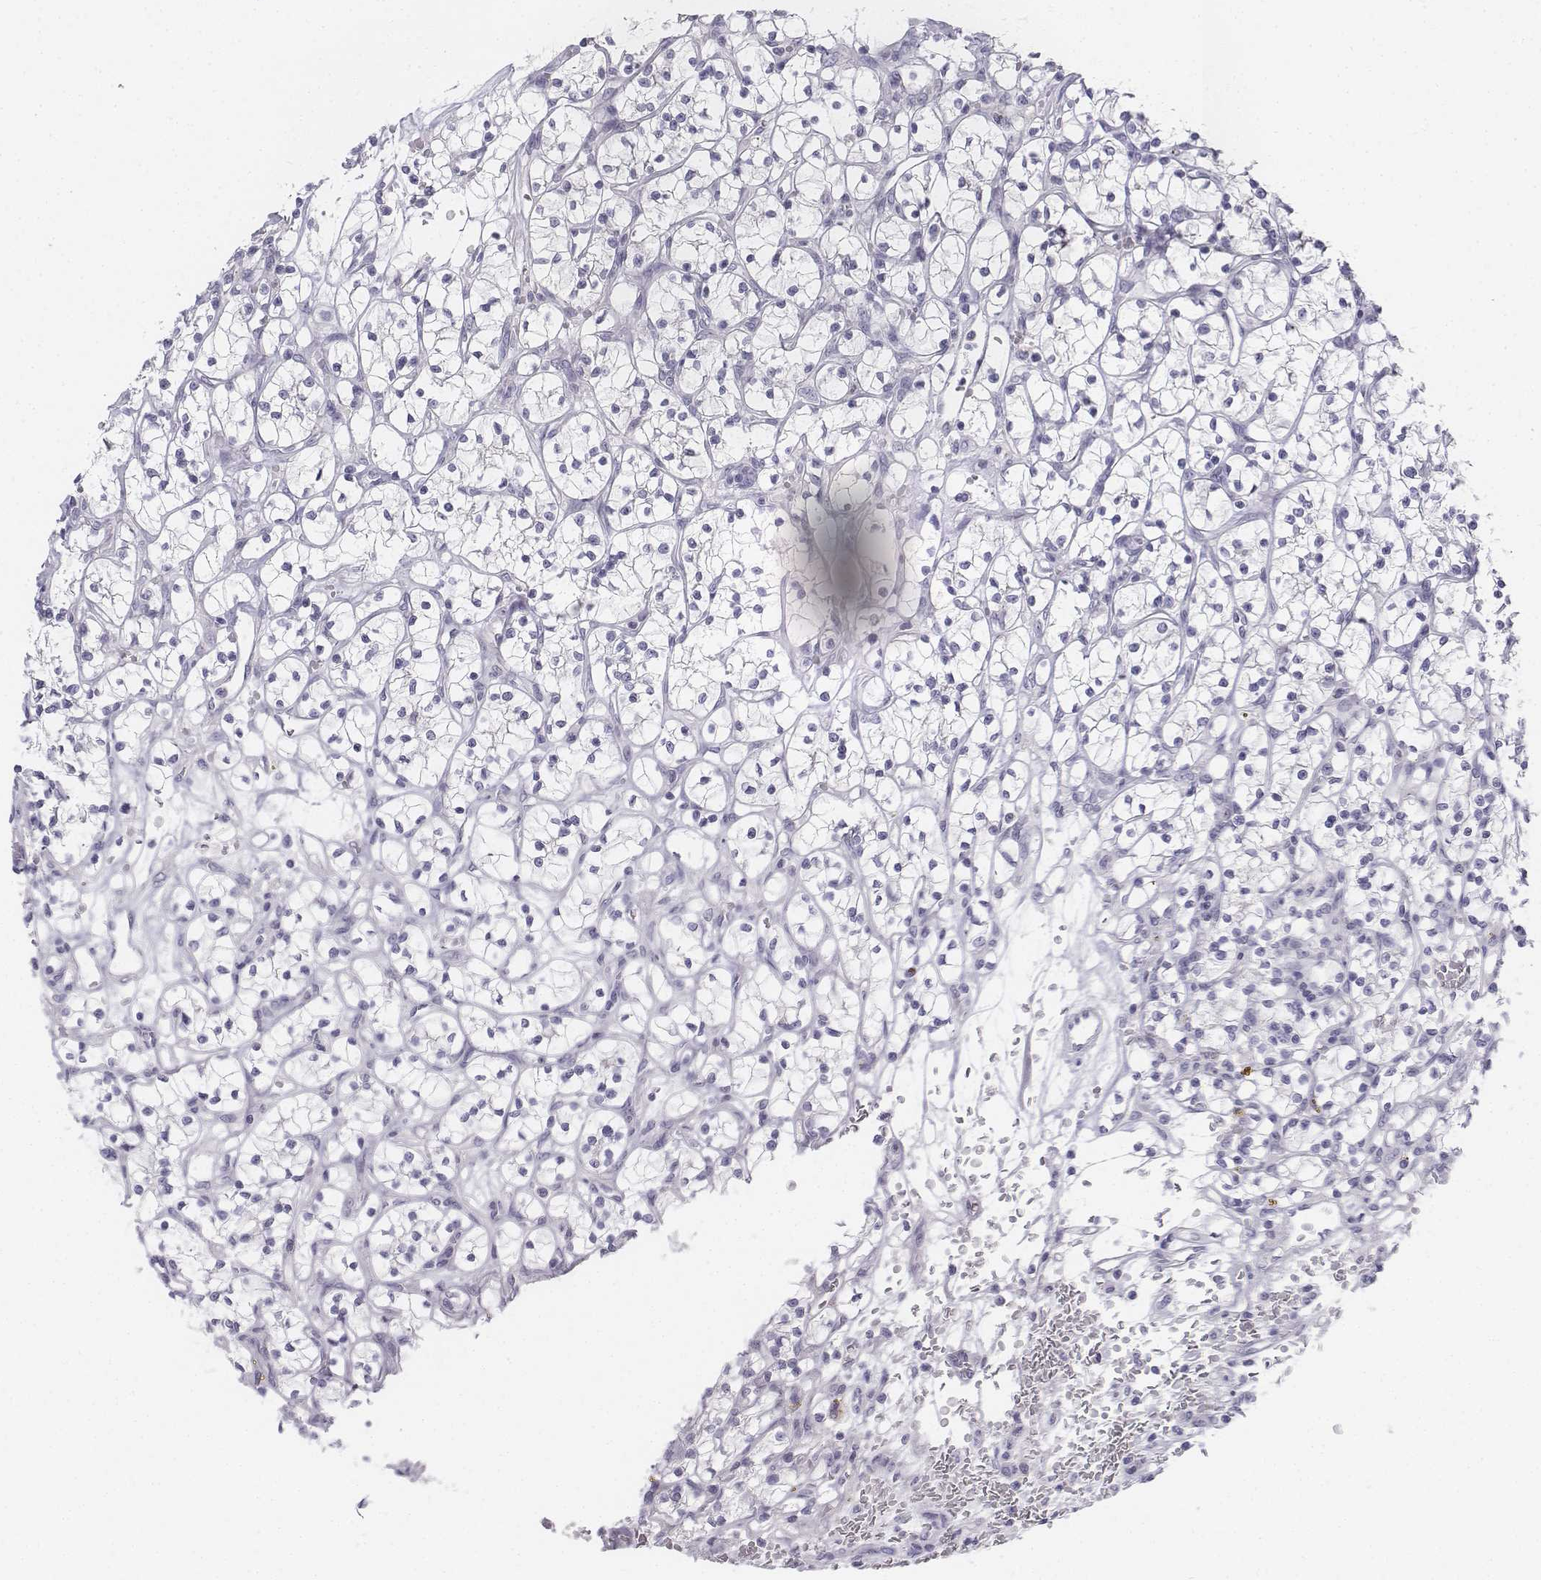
{"staining": {"intensity": "negative", "quantity": "none", "location": "none"}, "tissue": "renal cancer", "cell_type": "Tumor cells", "image_type": "cancer", "snomed": [{"axis": "morphology", "description": "Adenocarcinoma, NOS"}, {"axis": "topography", "description": "Kidney"}], "caption": "Tumor cells are negative for protein expression in human adenocarcinoma (renal).", "gene": "TH", "patient": {"sex": "female", "age": 64}}